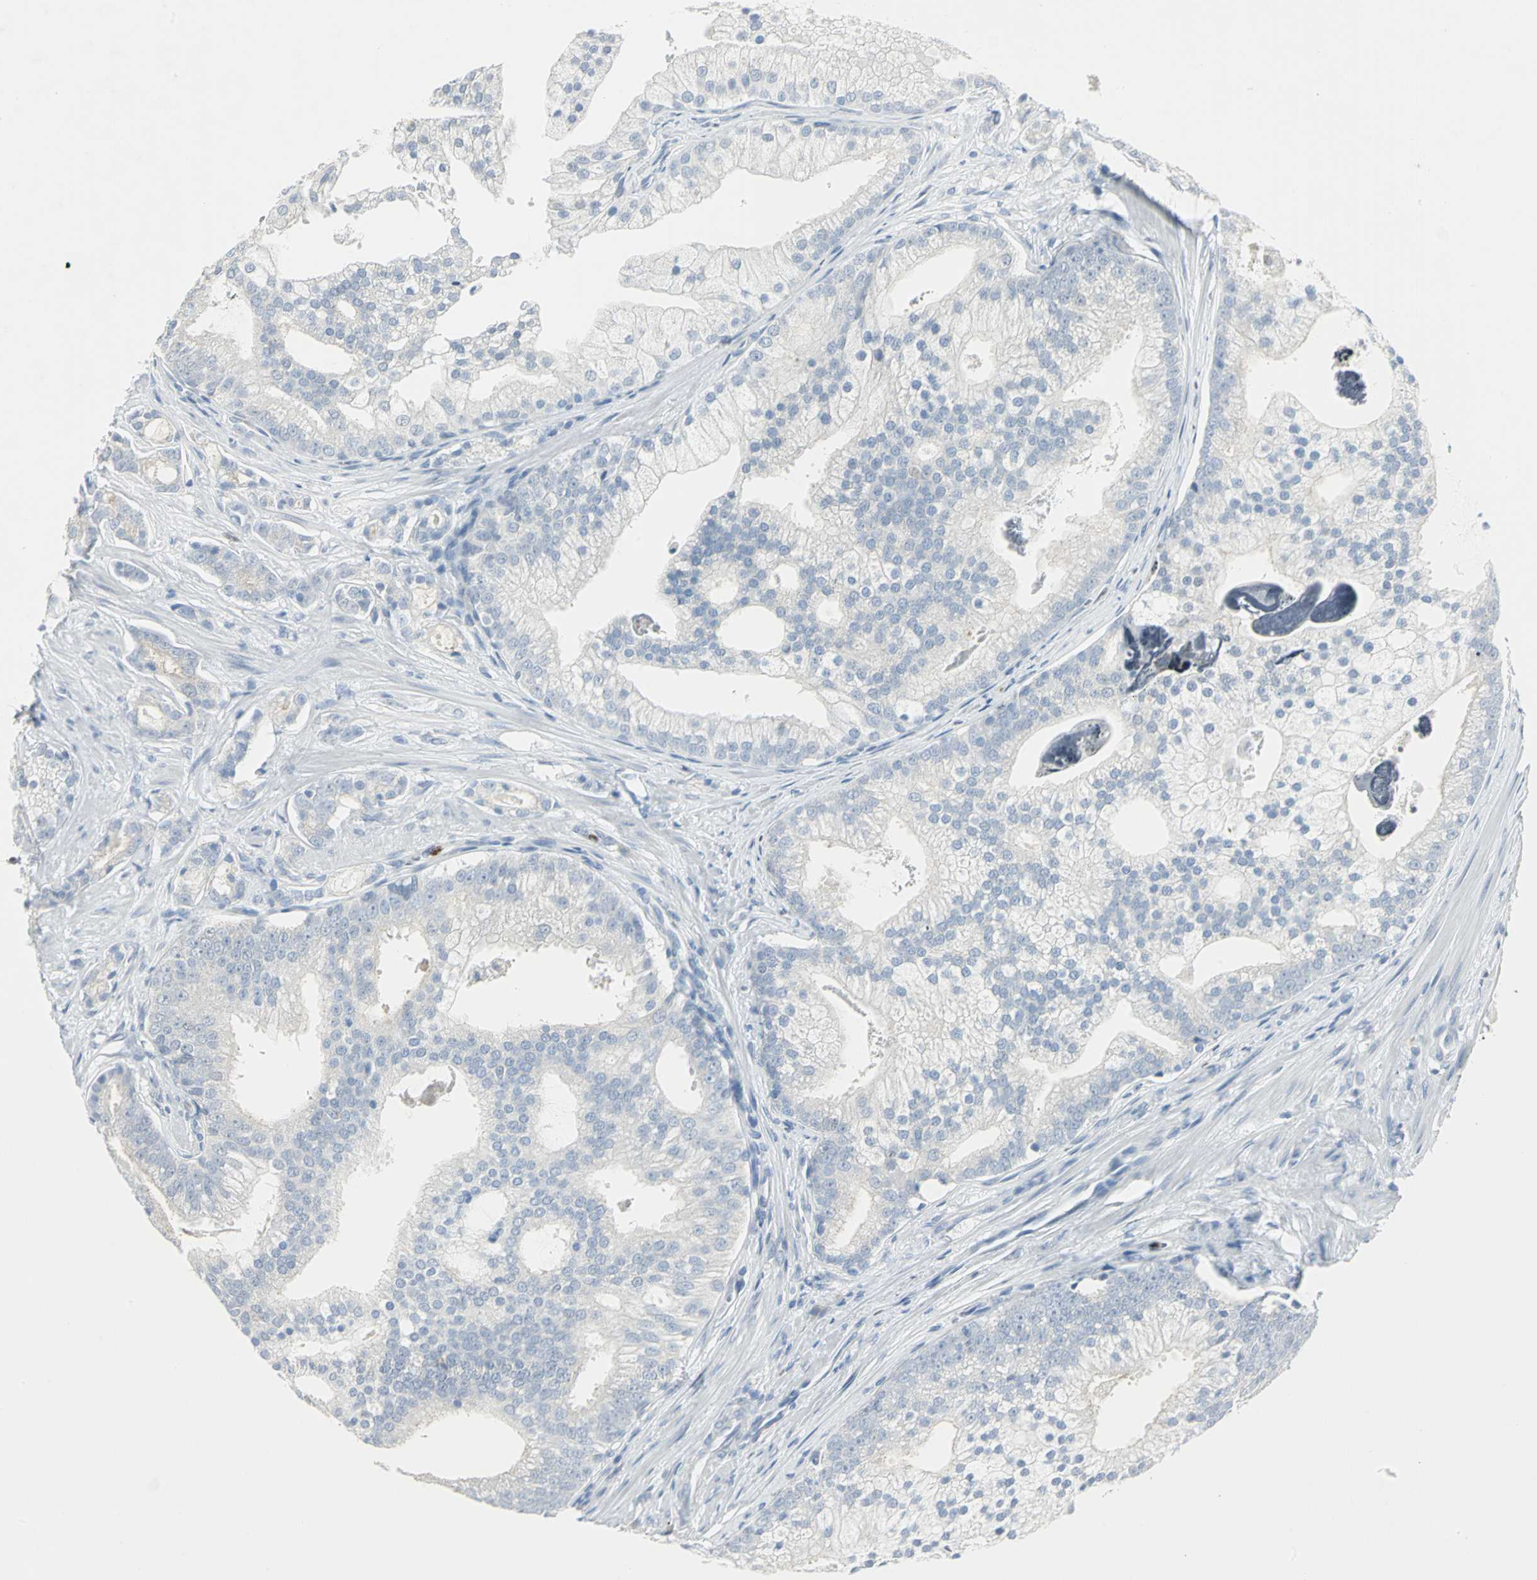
{"staining": {"intensity": "negative", "quantity": "none", "location": "none"}, "tissue": "prostate cancer", "cell_type": "Tumor cells", "image_type": "cancer", "snomed": [{"axis": "morphology", "description": "Adenocarcinoma, Low grade"}, {"axis": "topography", "description": "Prostate"}], "caption": "Immunohistochemistry of human prostate cancer (adenocarcinoma (low-grade)) demonstrates no positivity in tumor cells.", "gene": "BCL6", "patient": {"sex": "male", "age": 58}}